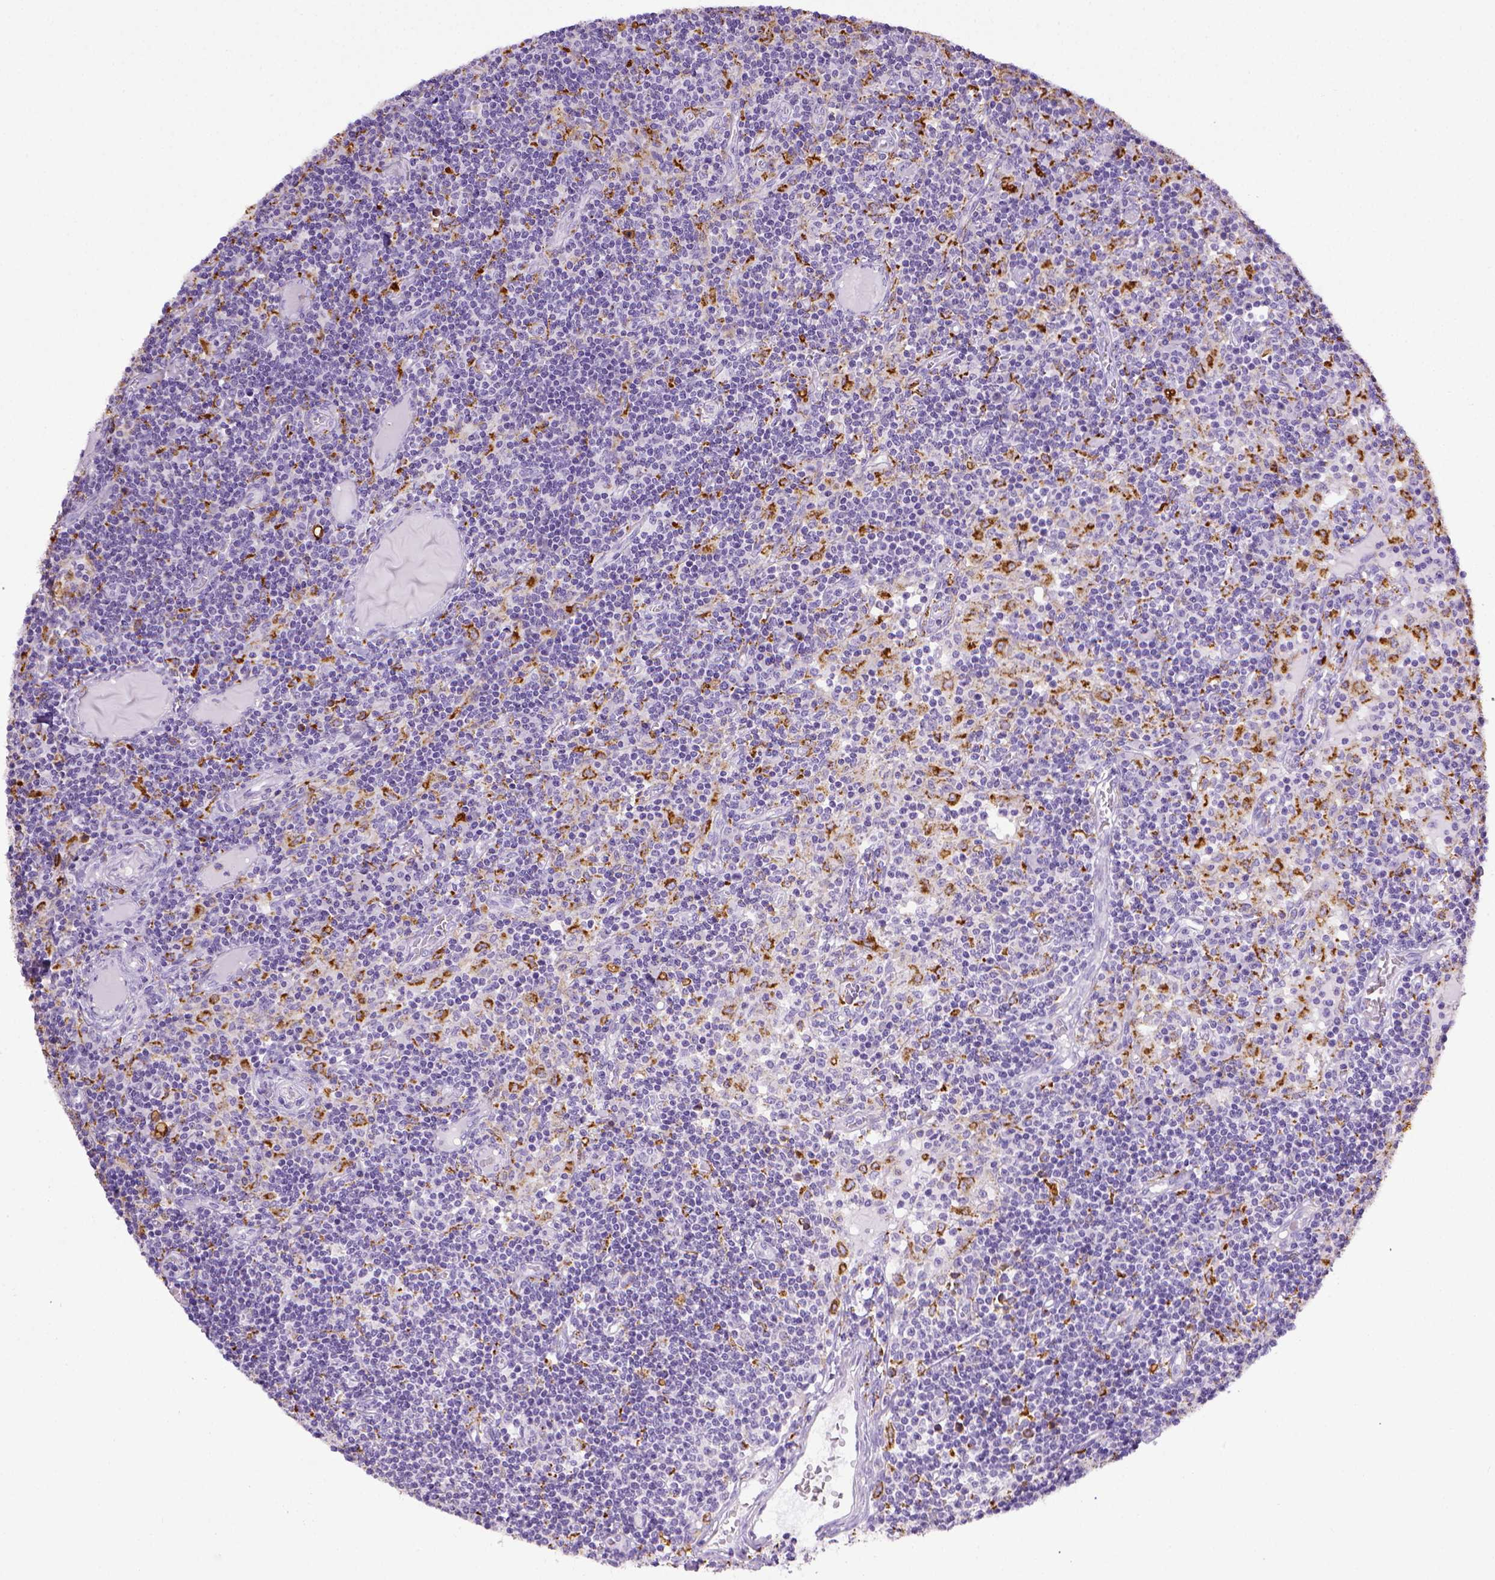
{"staining": {"intensity": "strong", "quantity": "<25%", "location": "cytoplasmic/membranous"}, "tissue": "lymph node", "cell_type": "Germinal center cells", "image_type": "normal", "snomed": [{"axis": "morphology", "description": "Normal tissue, NOS"}, {"axis": "topography", "description": "Lymph node"}], "caption": "Protein positivity by immunohistochemistry (IHC) exhibits strong cytoplasmic/membranous staining in about <25% of germinal center cells in unremarkable lymph node. The staining is performed using DAB (3,3'-diaminobenzidine) brown chromogen to label protein expression. The nuclei are counter-stained blue using hematoxylin.", "gene": "CD68", "patient": {"sex": "female", "age": 72}}